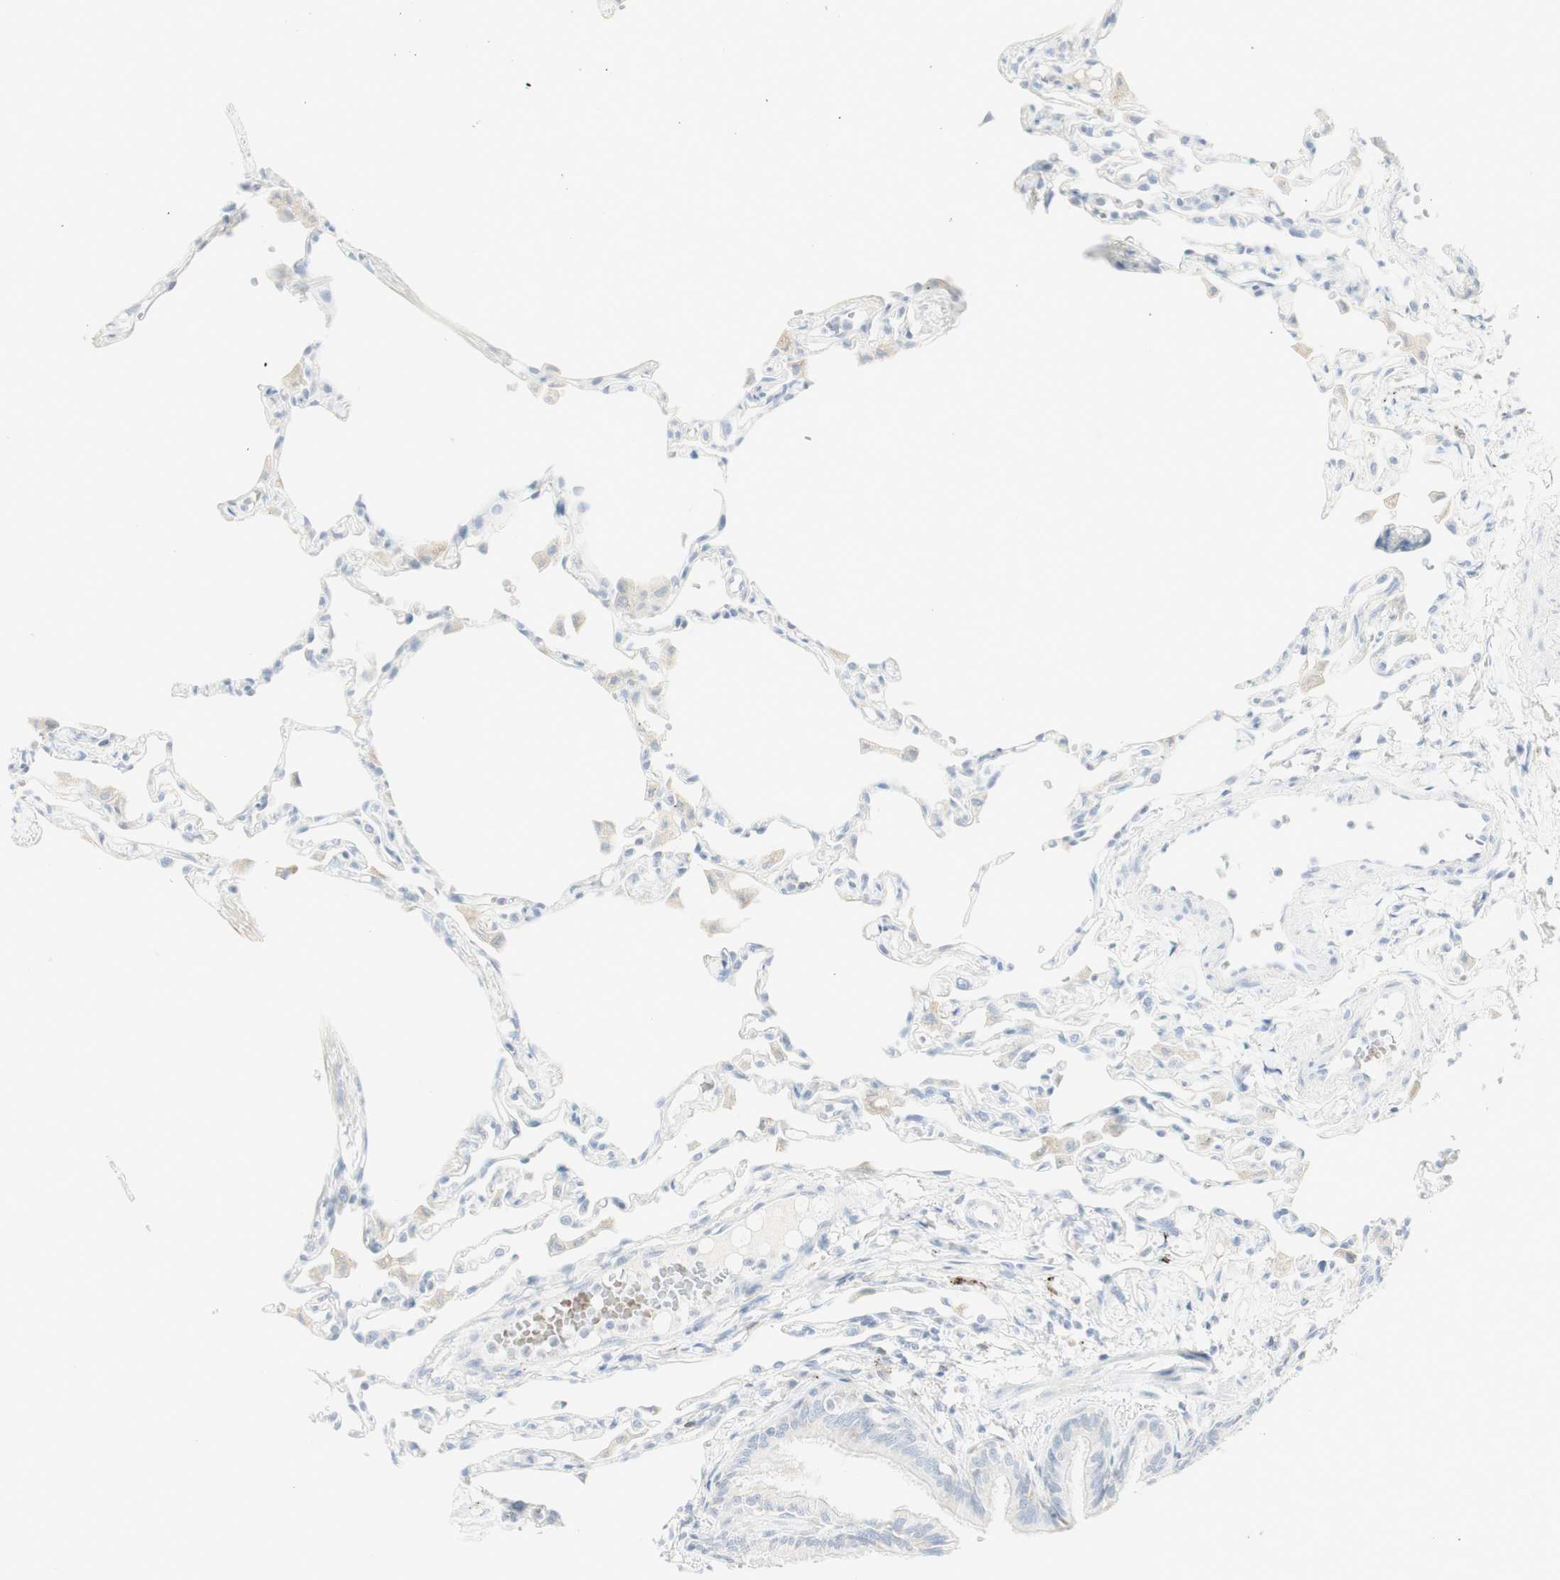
{"staining": {"intensity": "negative", "quantity": "none", "location": "none"}, "tissue": "lung", "cell_type": "Alveolar cells", "image_type": "normal", "snomed": [{"axis": "morphology", "description": "Normal tissue, NOS"}, {"axis": "topography", "description": "Lung"}], "caption": "DAB (3,3'-diaminobenzidine) immunohistochemical staining of normal lung reveals no significant staining in alveolar cells.", "gene": "MDK", "patient": {"sex": "female", "age": 49}}